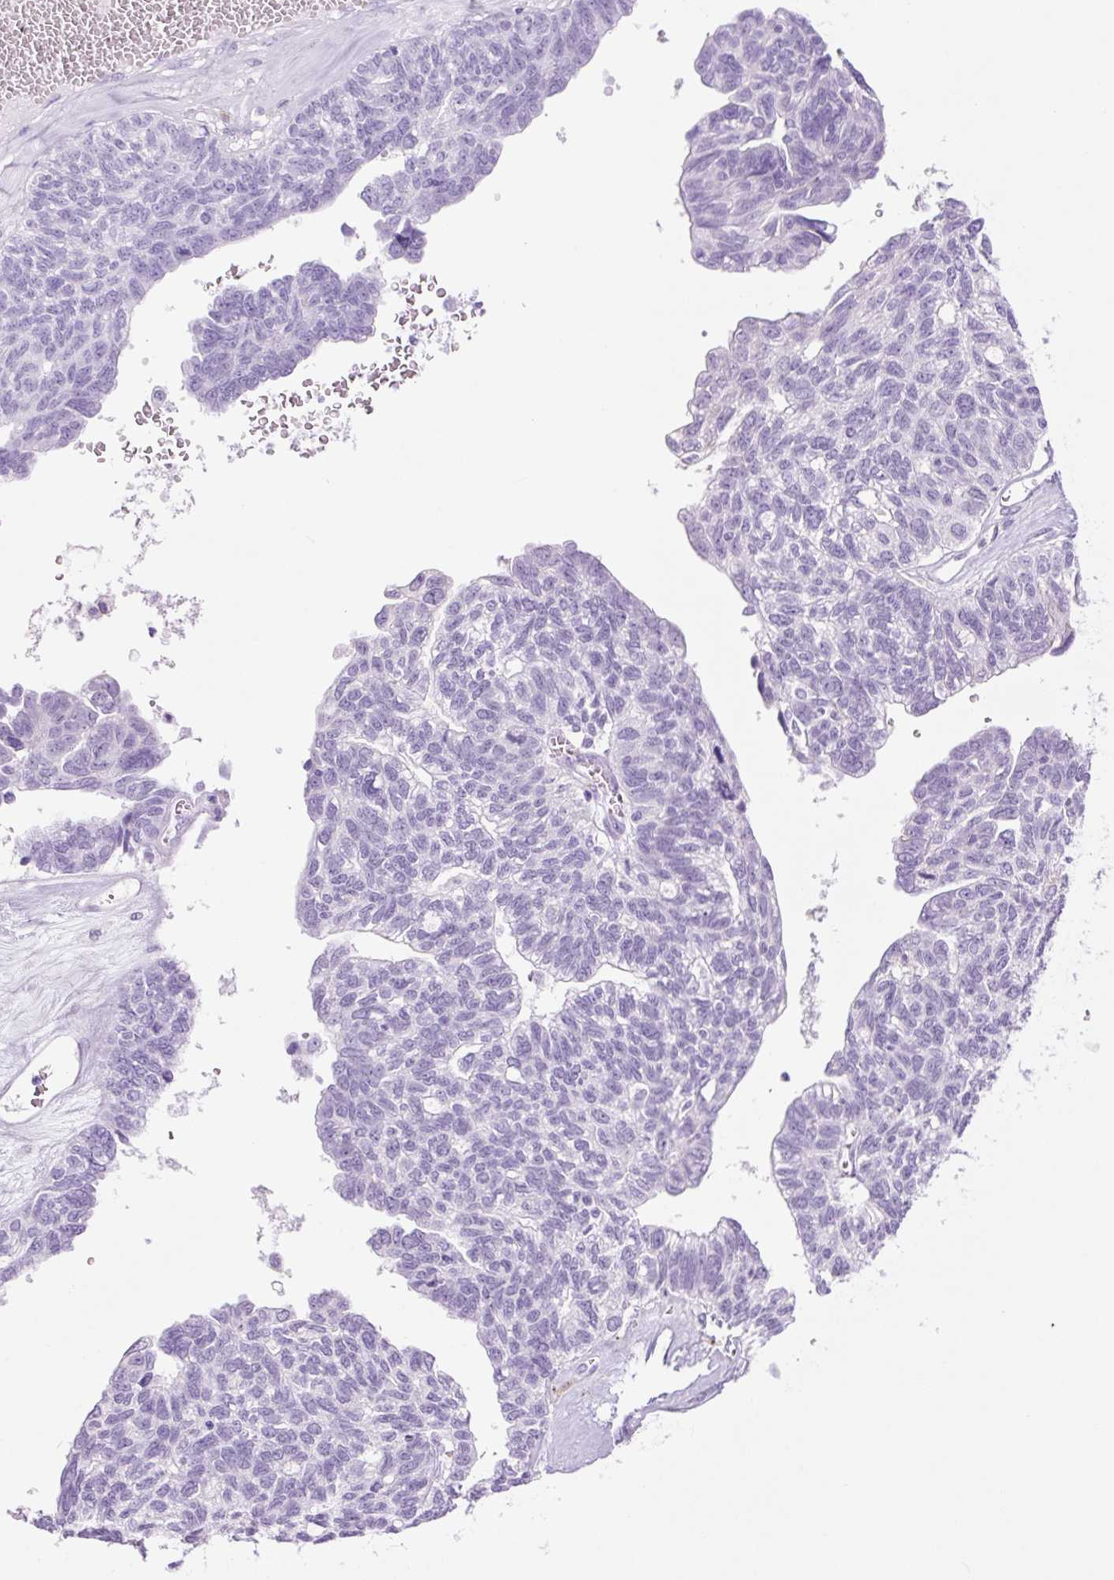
{"staining": {"intensity": "negative", "quantity": "none", "location": "none"}, "tissue": "ovarian cancer", "cell_type": "Tumor cells", "image_type": "cancer", "snomed": [{"axis": "morphology", "description": "Cystadenocarcinoma, serous, NOS"}, {"axis": "topography", "description": "Ovary"}], "caption": "High magnification brightfield microscopy of serous cystadenocarcinoma (ovarian) stained with DAB (brown) and counterstained with hematoxylin (blue): tumor cells show no significant staining. (Immunohistochemistry (ihc), brightfield microscopy, high magnification).", "gene": "TFF2", "patient": {"sex": "female", "age": 79}}